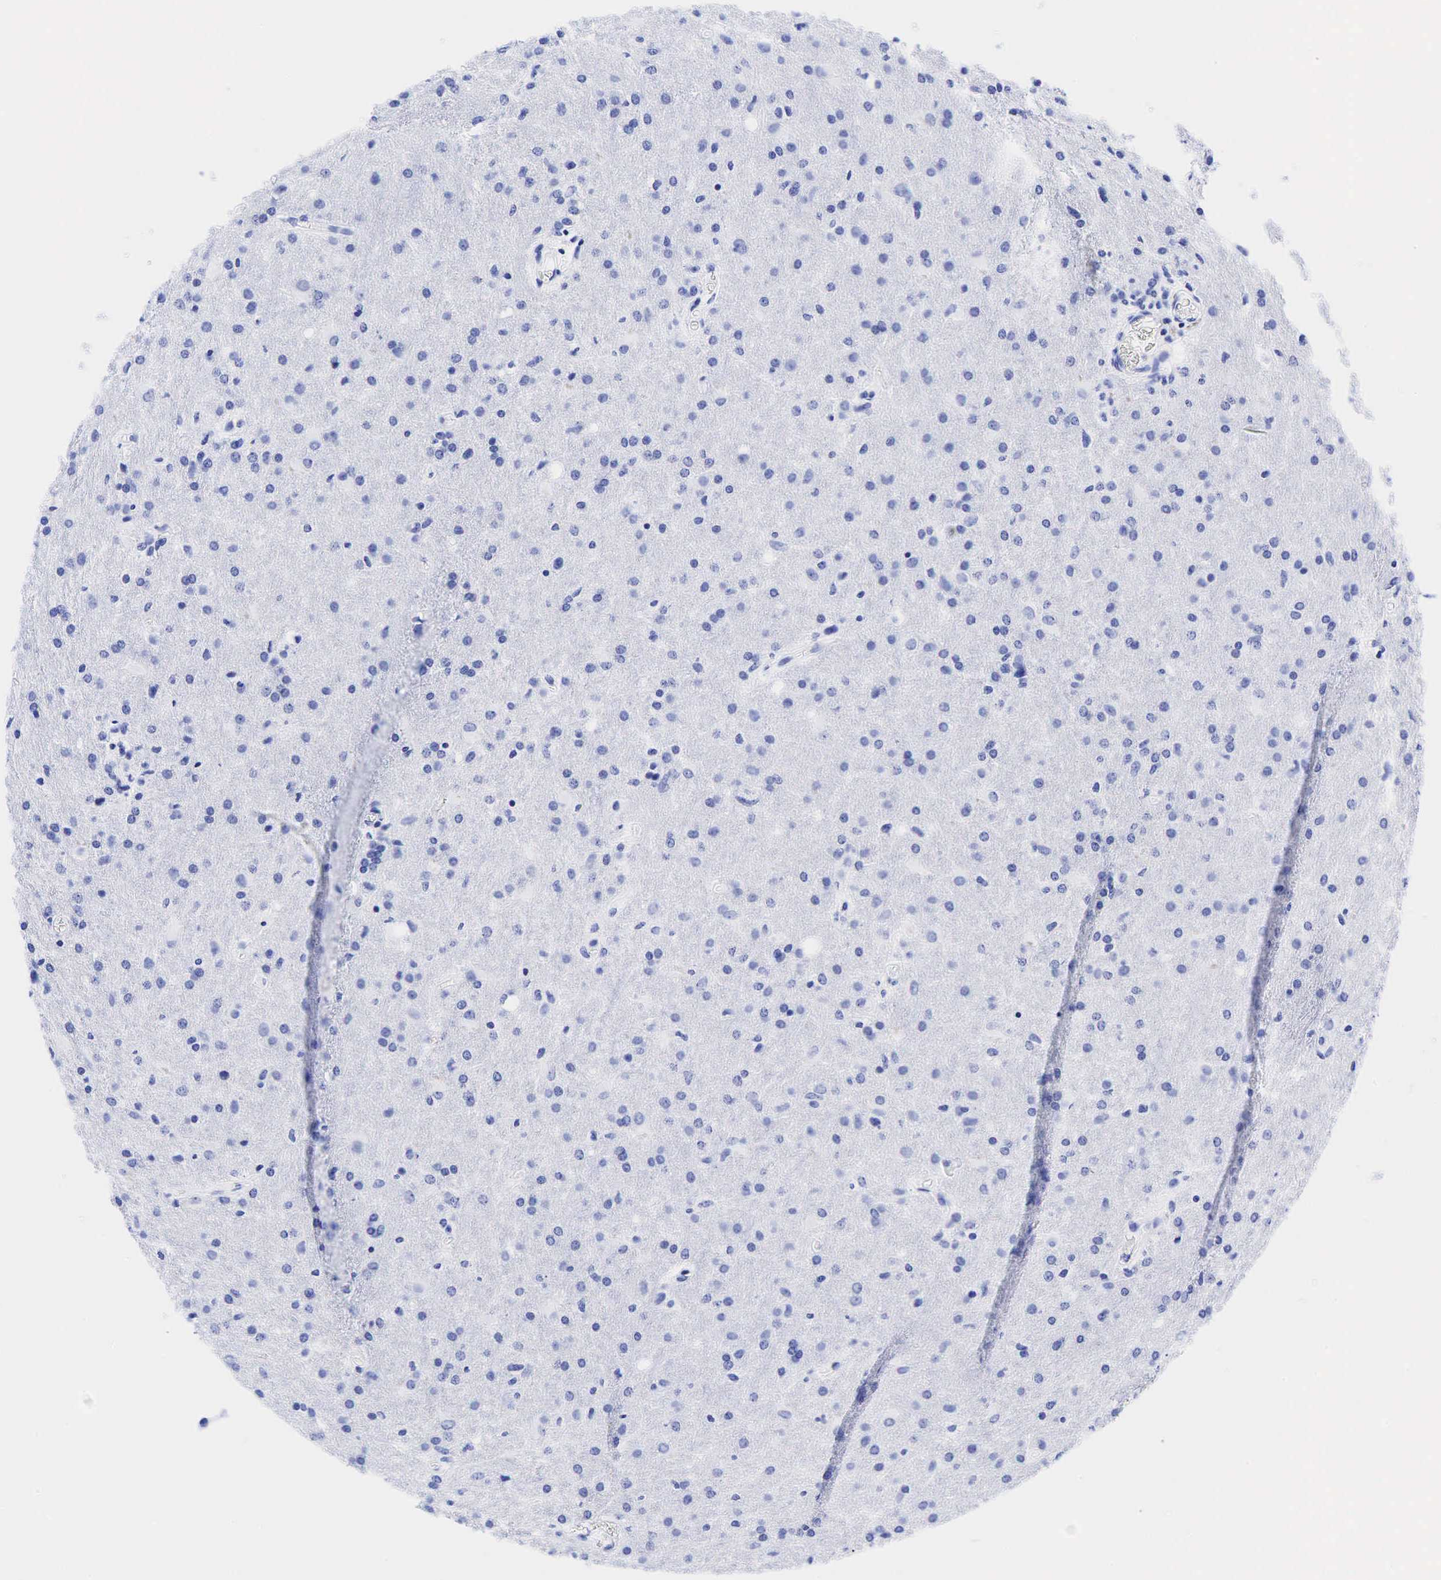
{"staining": {"intensity": "negative", "quantity": "none", "location": "none"}, "tissue": "glioma", "cell_type": "Tumor cells", "image_type": "cancer", "snomed": [{"axis": "morphology", "description": "Glioma, malignant, High grade"}, {"axis": "topography", "description": "Brain"}], "caption": "DAB immunohistochemical staining of human glioma demonstrates no significant expression in tumor cells.", "gene": "CEACAM5", "patient": {"sex": "male", "age": 68}}